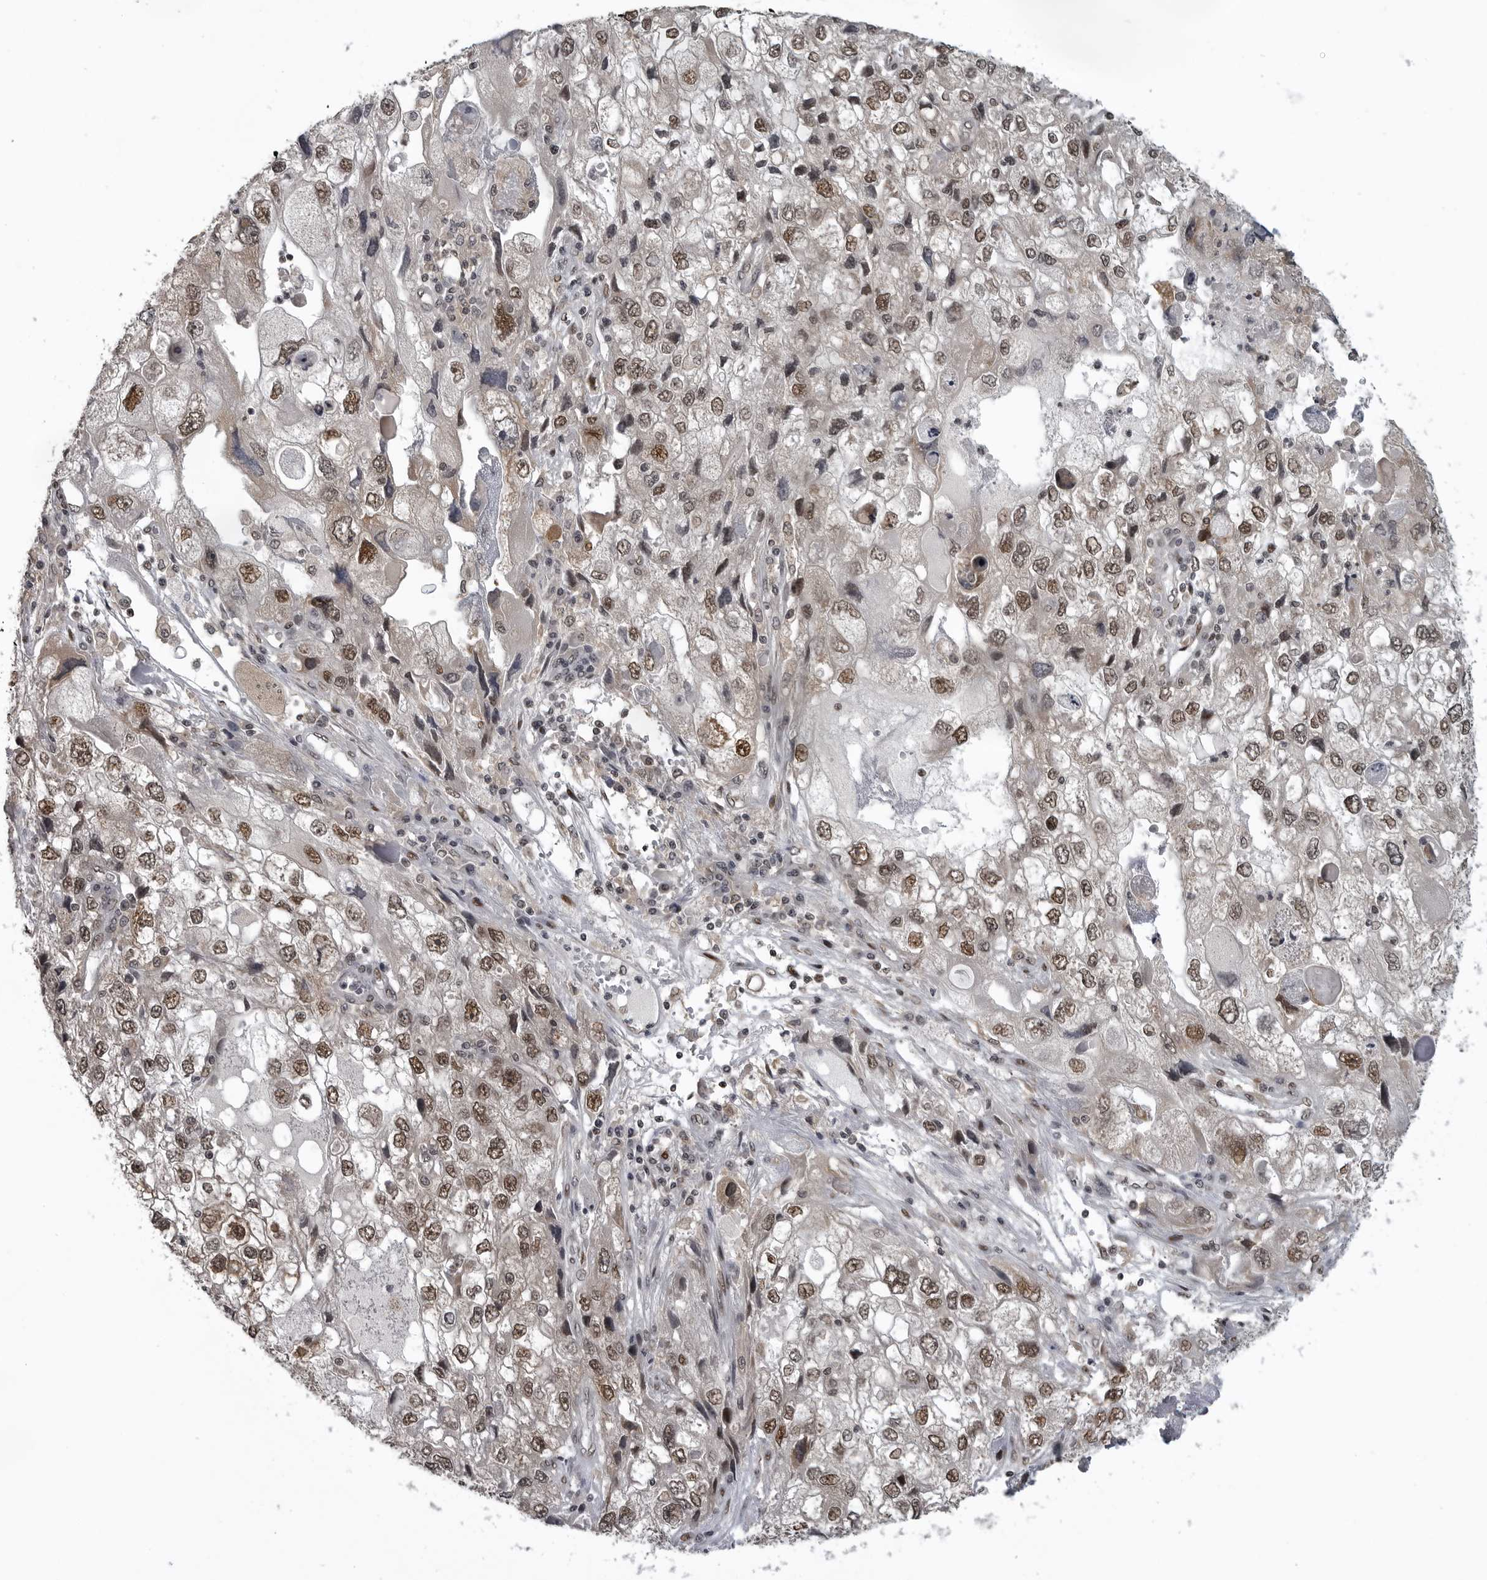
{"staining": {"intensity": "moderate", "quantity": ">75%", "location": "nuclear"}, "tissue": "endometrial cancer", "cell_type": "Tumor cells", "image_type": "cancer", "snomed": [{"axis": "morphology", "description": "Adenocarcinoma, NOS"}, {"axis": "topography", "description": "Endometrium"}], "caption": "High-power microscopy captured an immunohistochemistry histopathology image of endometrial adenocarcinoma, revealing moderate nuclear expression in about >75% of tumor cells.", "gene": "C8orf58", "patient": {"sex": "female", "age": 49}}